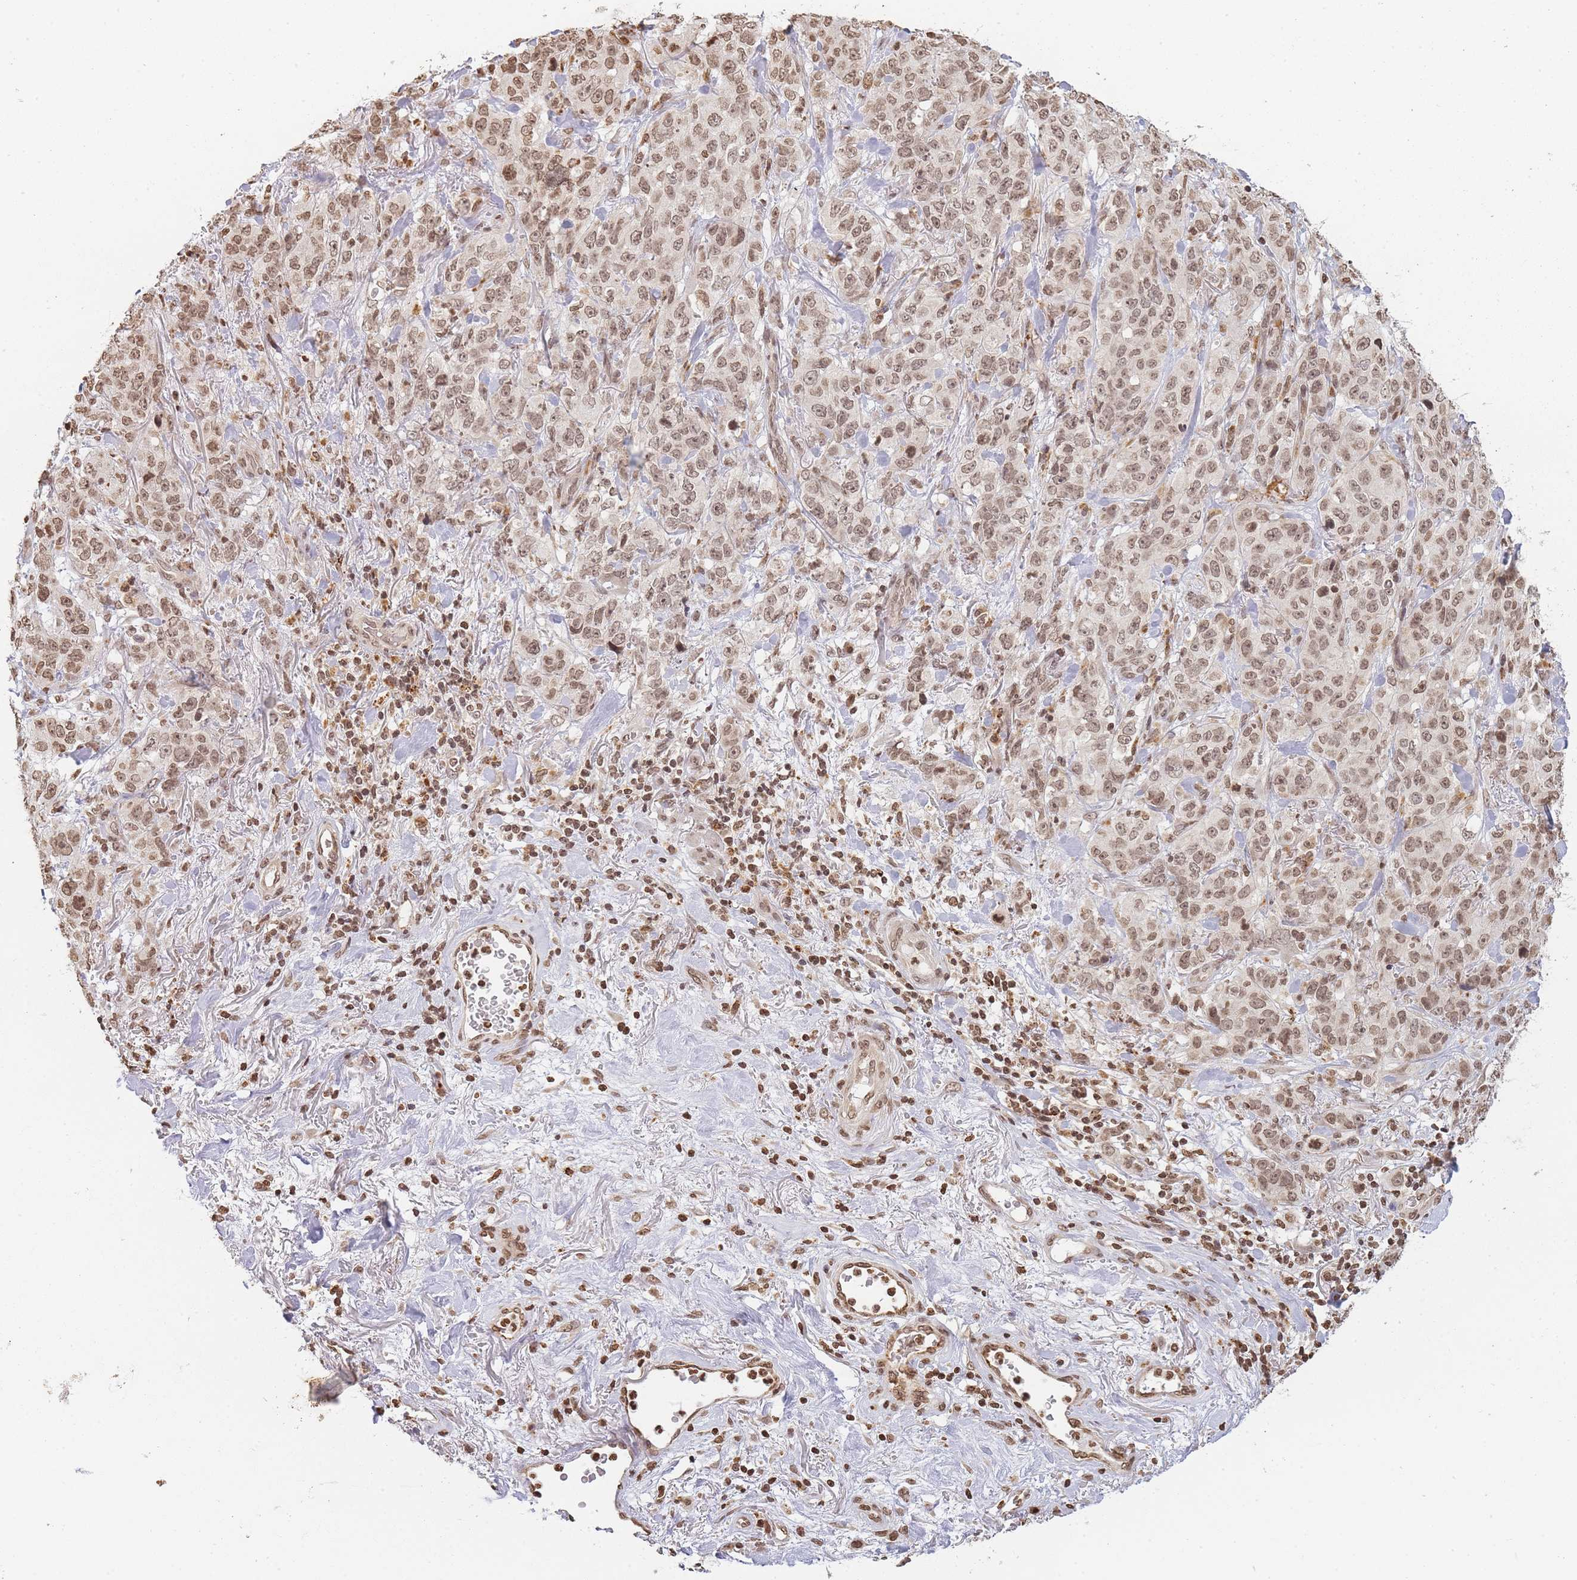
{"staining": {"intensity": "moderate", "quantity": ">75%", "location": "nuclear"}, "tissue": "stomach cancer", "cell_type": "Tumor cells", "image_type": "cancer", "snomed": [{"axis": "morphology", "description": "Adenocarcinoma, NOS"}, {"axis": "topography", "description": "Stomach"}], "caption": "Stomach adenocarcinoma stained with a brown dye shows moderate nuclear positive positivity in about >75% of tumor cells.", "gene": "WWTR1", "patient": {"sex": "male", "age": 48}}